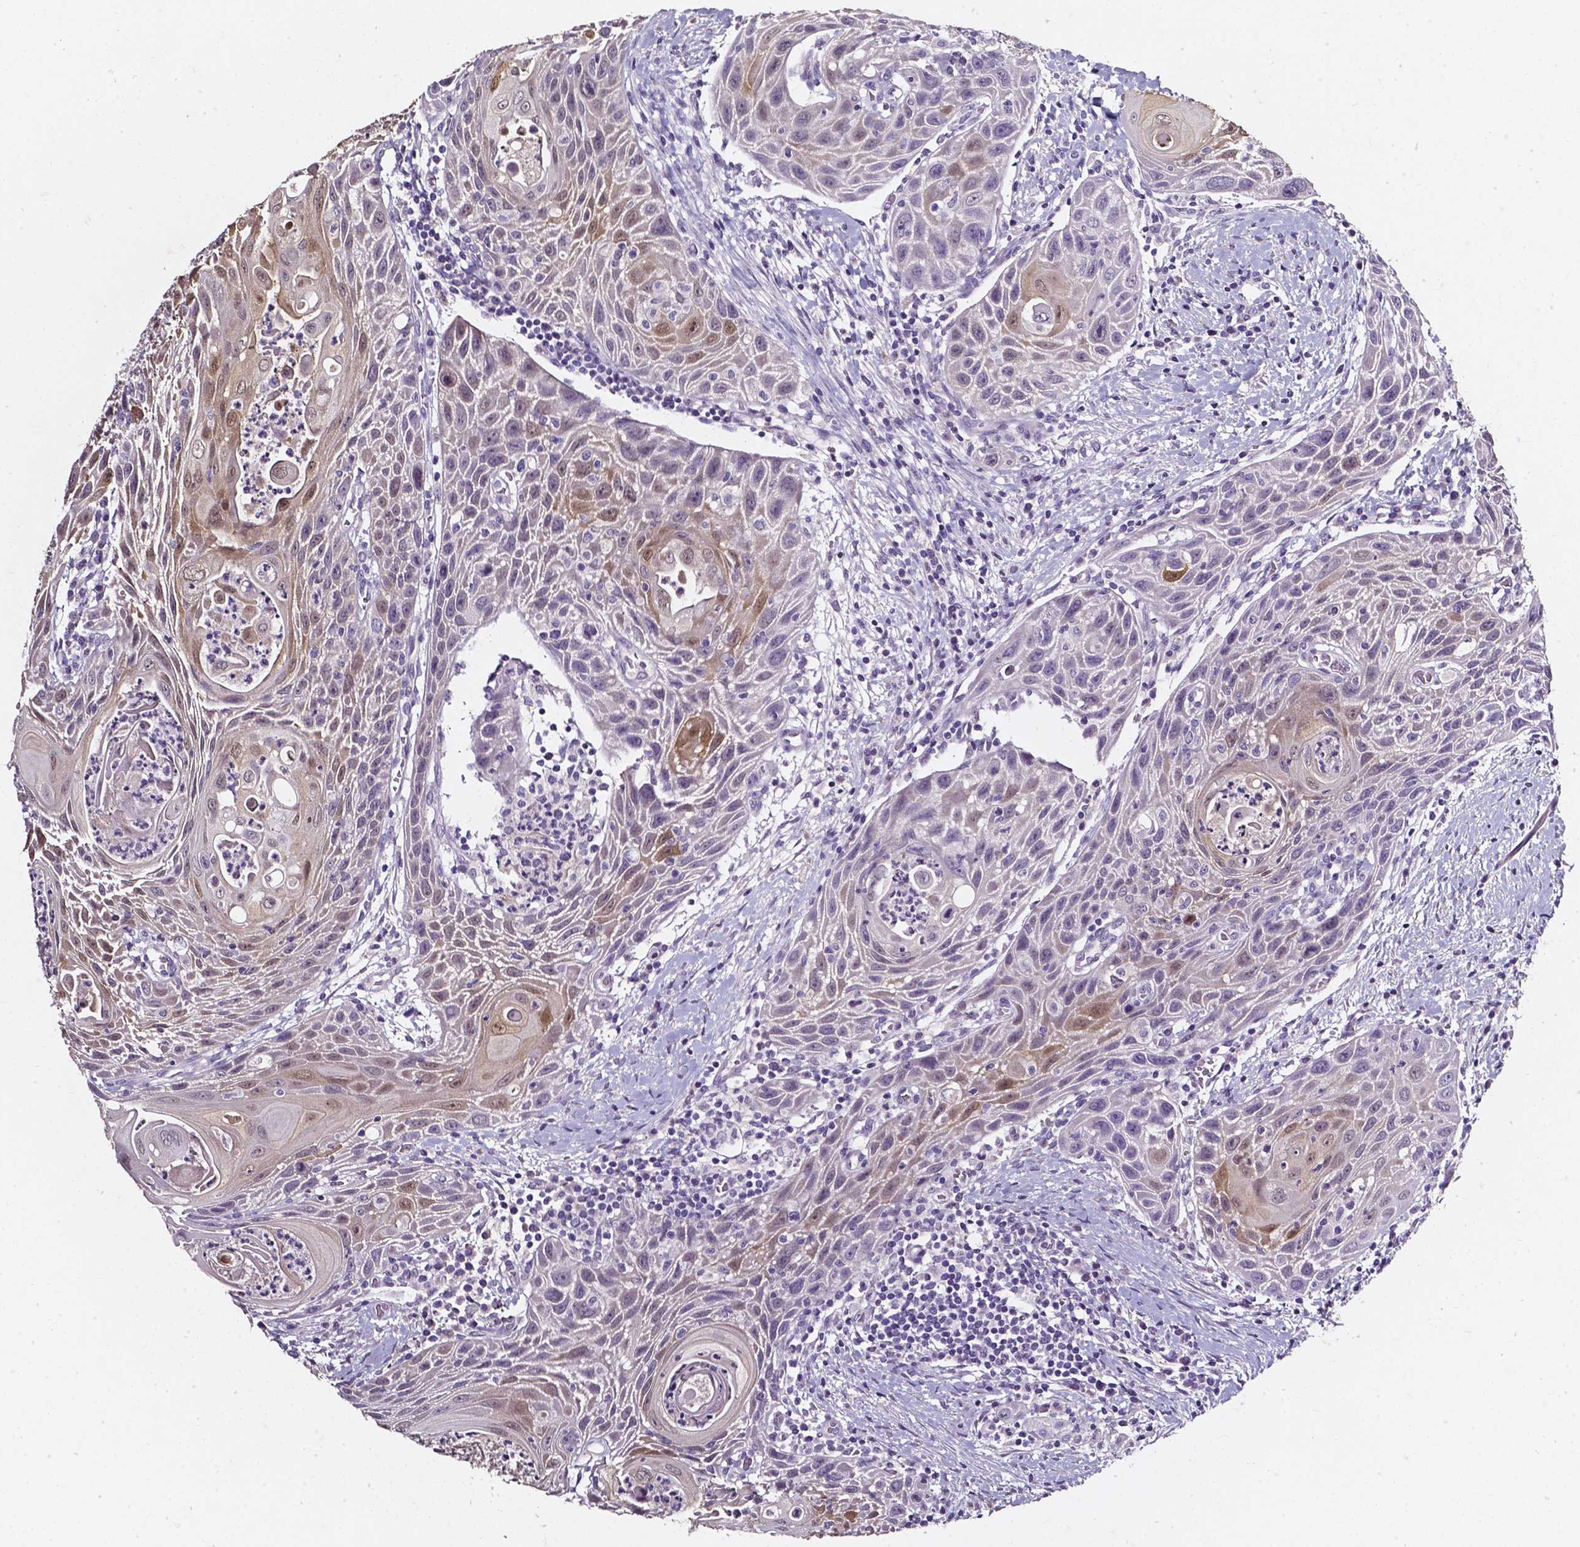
{"staining": {"intensity": "weak", "quantity": "<25%", "location": "cytoplasmic/membranous,nuclear"}, "tissue": "head and neck cancer", "cell_type": "Tumor cells", "image_type": "cancer", "snomed": [{"axis": "morphology", "description": "Squamous cell carcinoma, NOS"}, {"axis": "topography", "description": "Head-Neck"}], "caption": "A high-resolution image shows immunohistochemistry (IHC) staining of head and neck squamous cell carcinoma, which displays no significant staining in tumor cells.", "gene": "AKR1B10", "patient": {"sex": "male", "age": 69}}